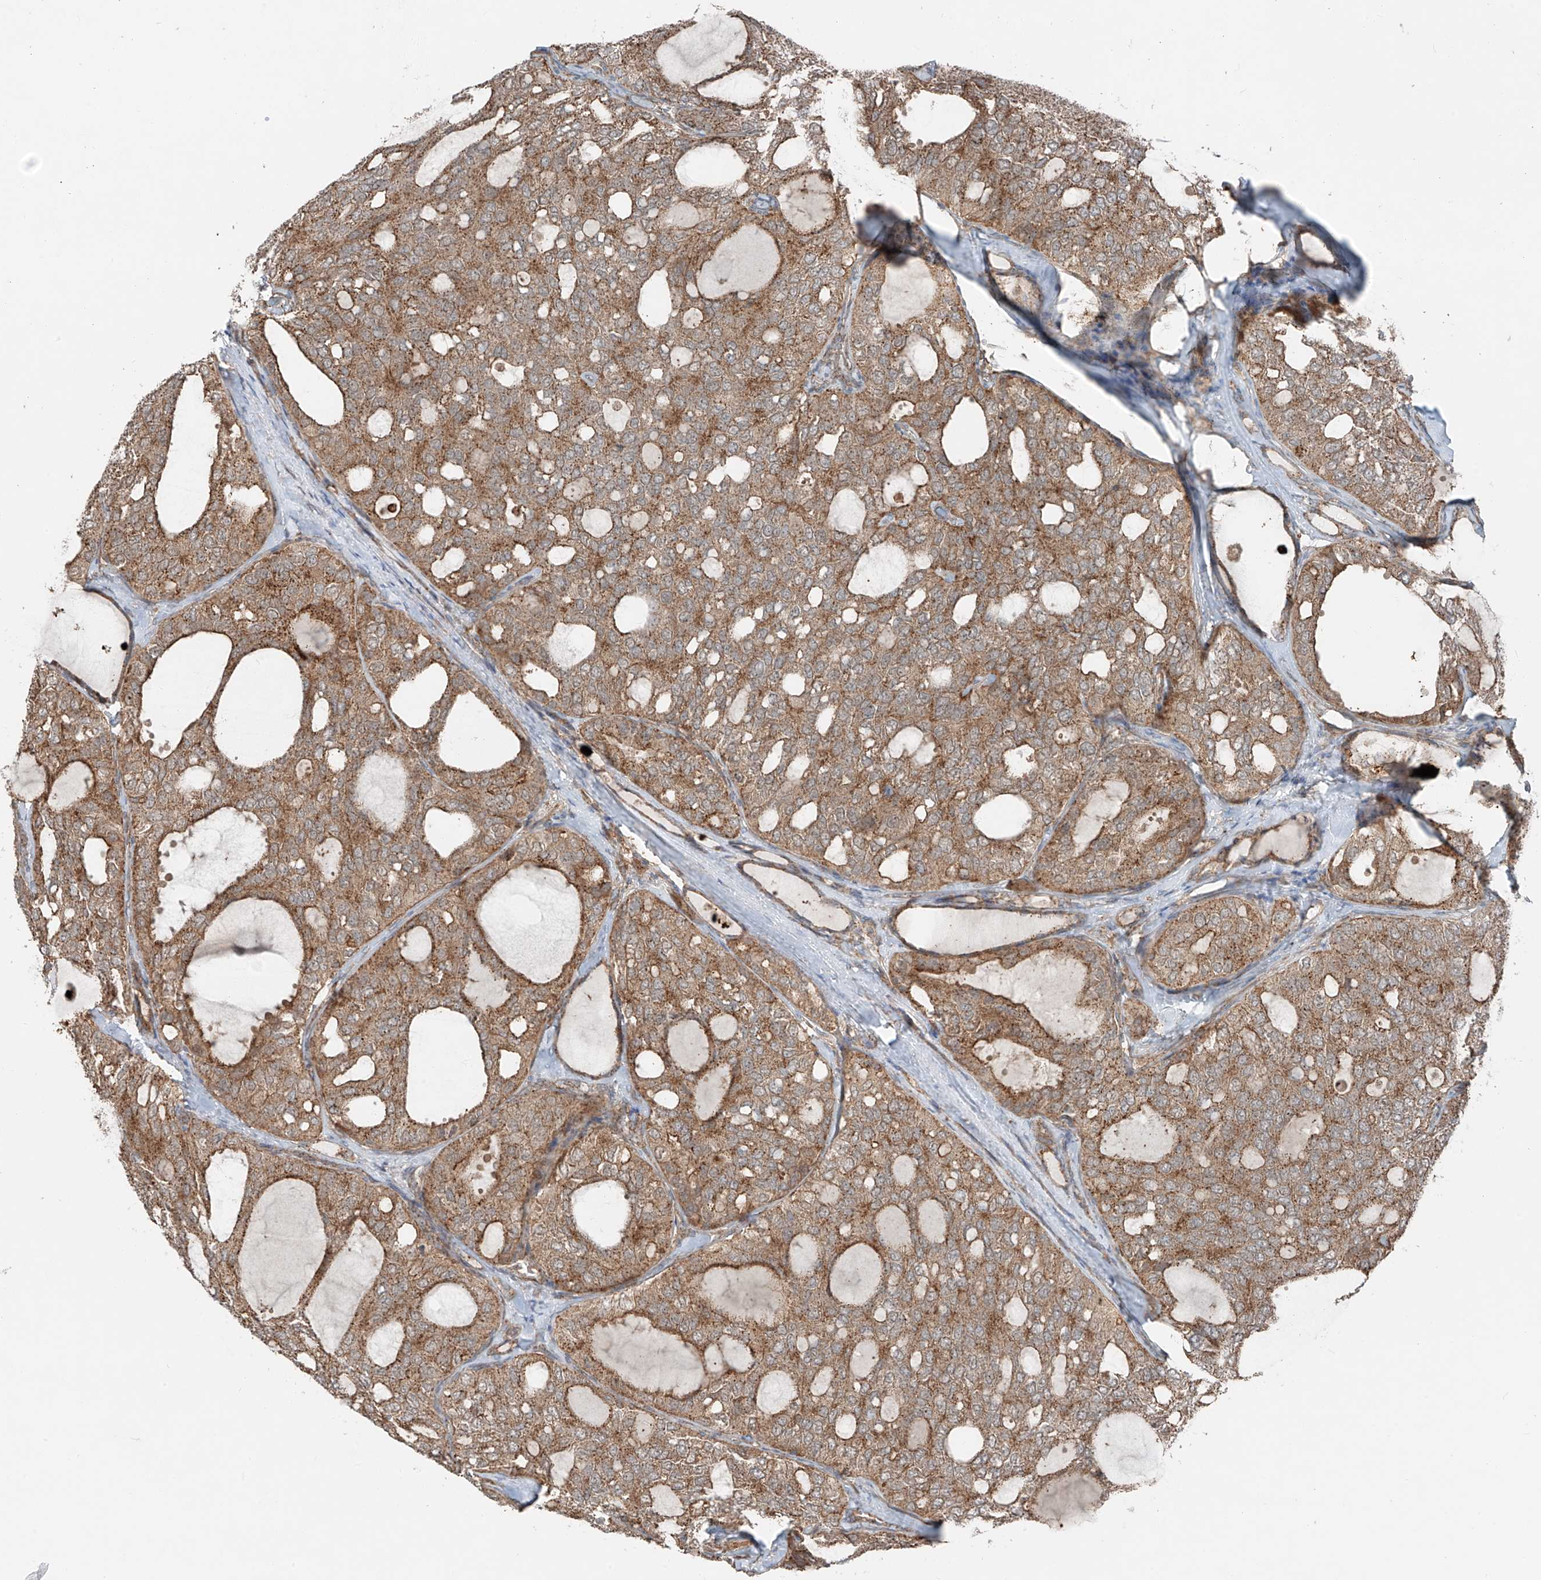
{"staining": {"intensity": "moderate", "quantity": ">75%", "location": "cytoplasmic/membranous"}, "tissue": "thyroid cancer", "cell_type": "Tumor cells", "image_type": "cancer", "snomed": [{"axis": "morphology", "description": "Follicular adenoma carcinoma, NOS"}, {"axis": "topography", "description": "Thyroid gland"}], "caption": "Human thyroid follicular adenoma carcinoma stained for a protein (brown) shows moderate cytoplasmic/membranous positive expression in about >75% of tumor cells.", "gene": "CEP162", "patient": {"sex": "male", "age": 75}}